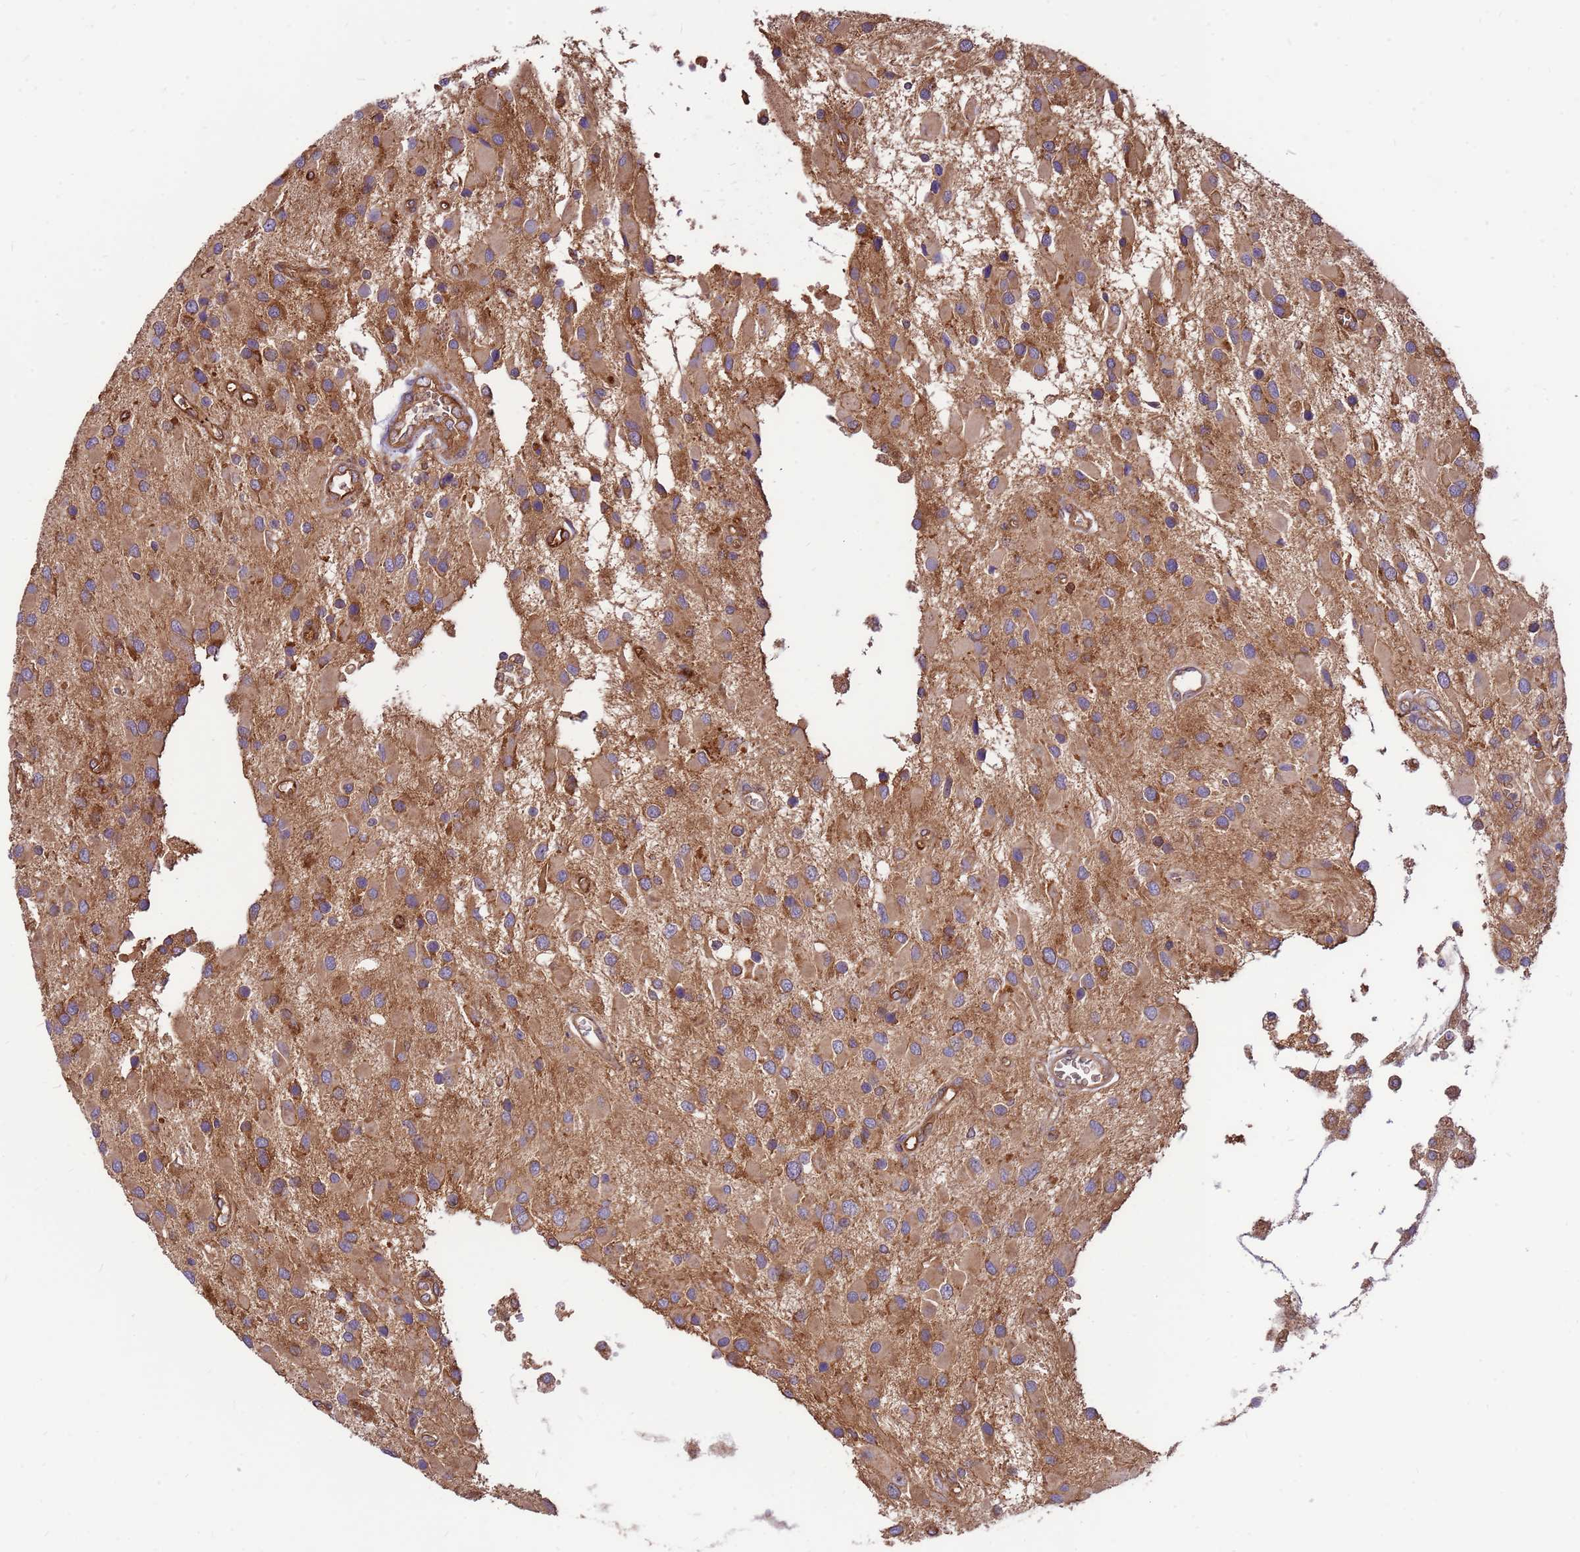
{"staining": {"intensity": "moderate", "quantity": ">75%", "location": "cytoplasmic/membranous"}, "tissue": "glioma", "cell_type": "Tumor cells", "image_type": "cancer", "snomed": [{"axis": "morphology", "description": "Glioma, malignant, High grade"}, {"axis": "topography", "description": "Brain"}], "caption": "Protein analysis of malignant glioma (high-grade) tissue demonstrates moderate cytoplasmic/membranous staining in approximately >75% of tumor cells.", "gene": "SLC44A5", "patient": {"sex": "male", "age": 53}}